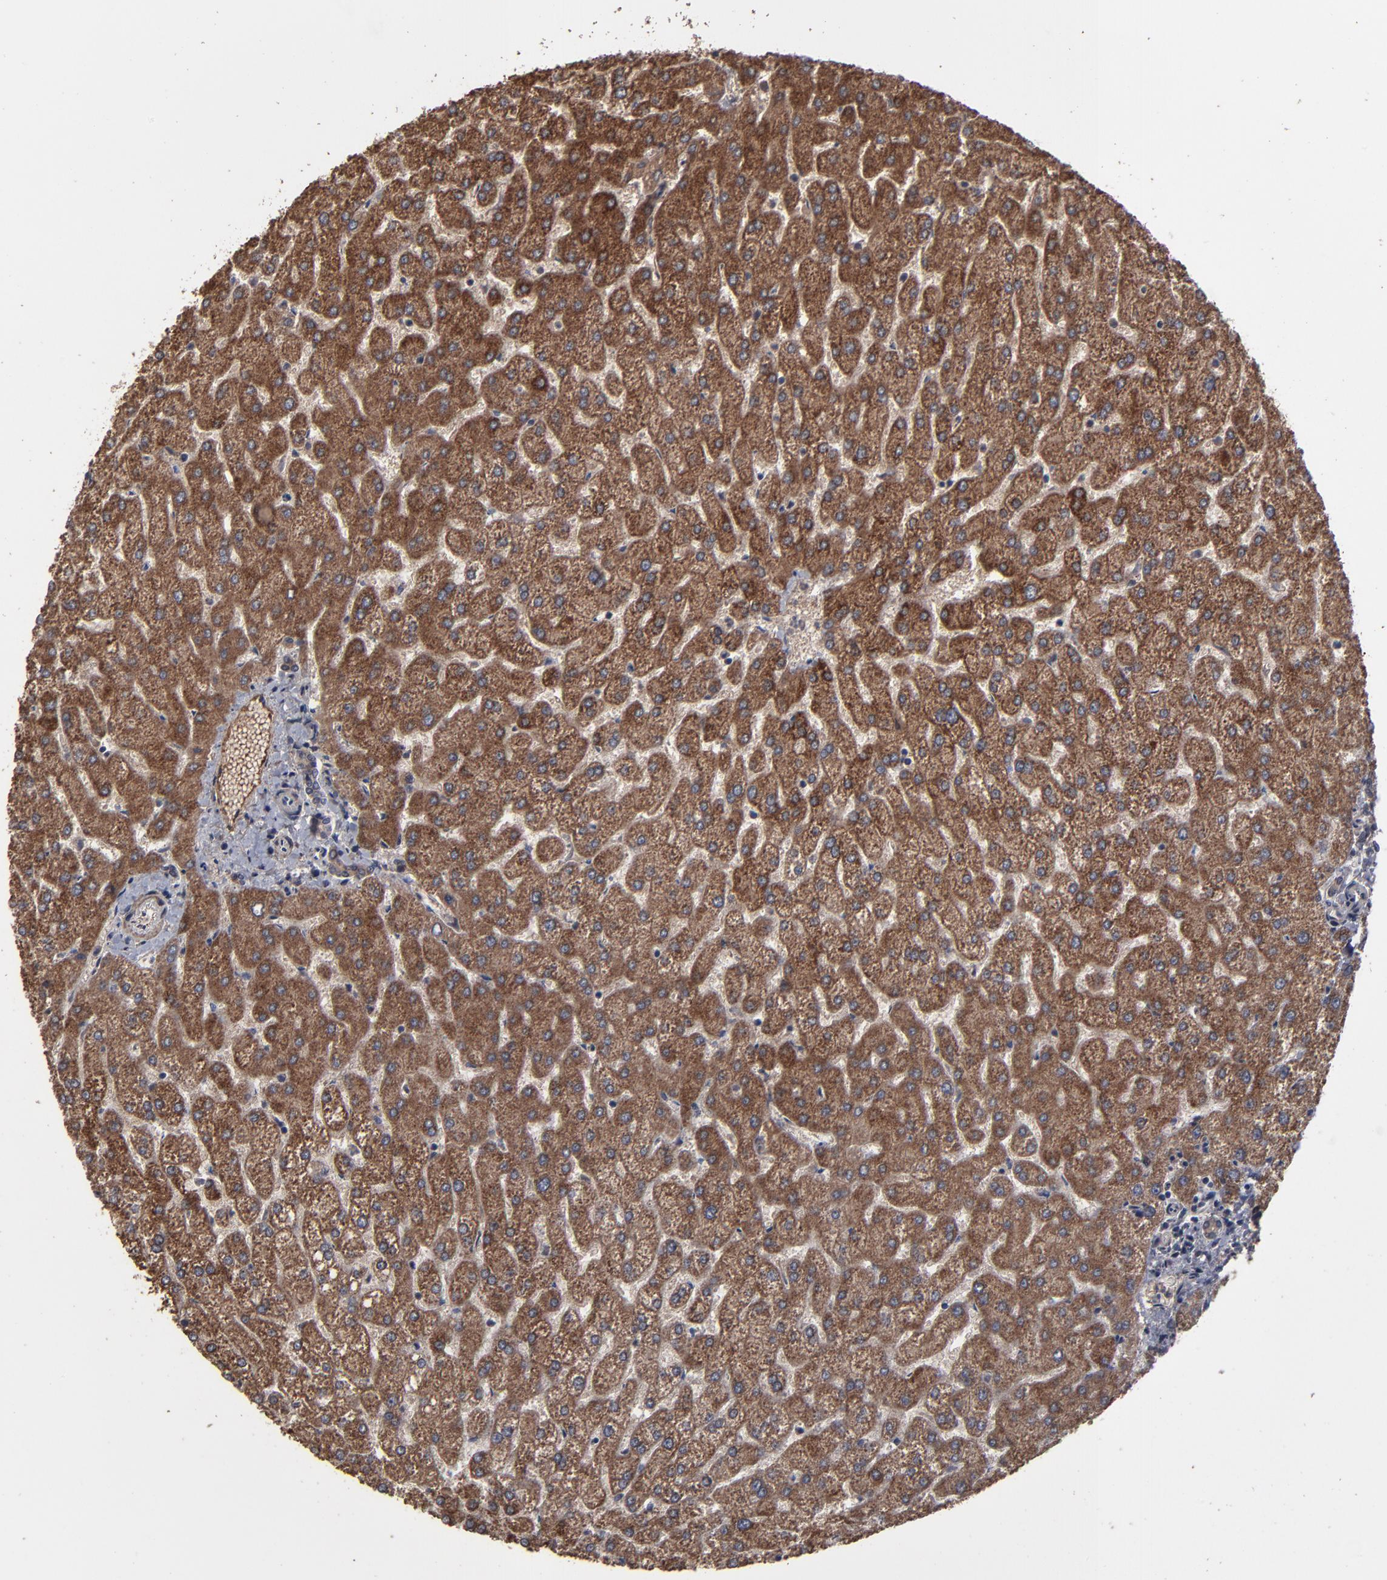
{"staining": {"intensity": "weak", "quantity": ">75%", "location": "cytoplasmic/membranous"}, "tissue": "liver", "cell_type": "Cholangiocytes", "image_type": "normal", "snomed": [{"axis": "morphology", "description": "Normal tissue, NOS"}, {"axis": "topography", "description": "Liver"}], "caption": "Immunohistochemistry (IHC) of unremarkable human liver reveals low levels of weak cytoplasmic/membranous positivity in about >75% of cholangiocytes.", "gene": "BNIP3", "patient": {"sex": "female", "age": 32}}